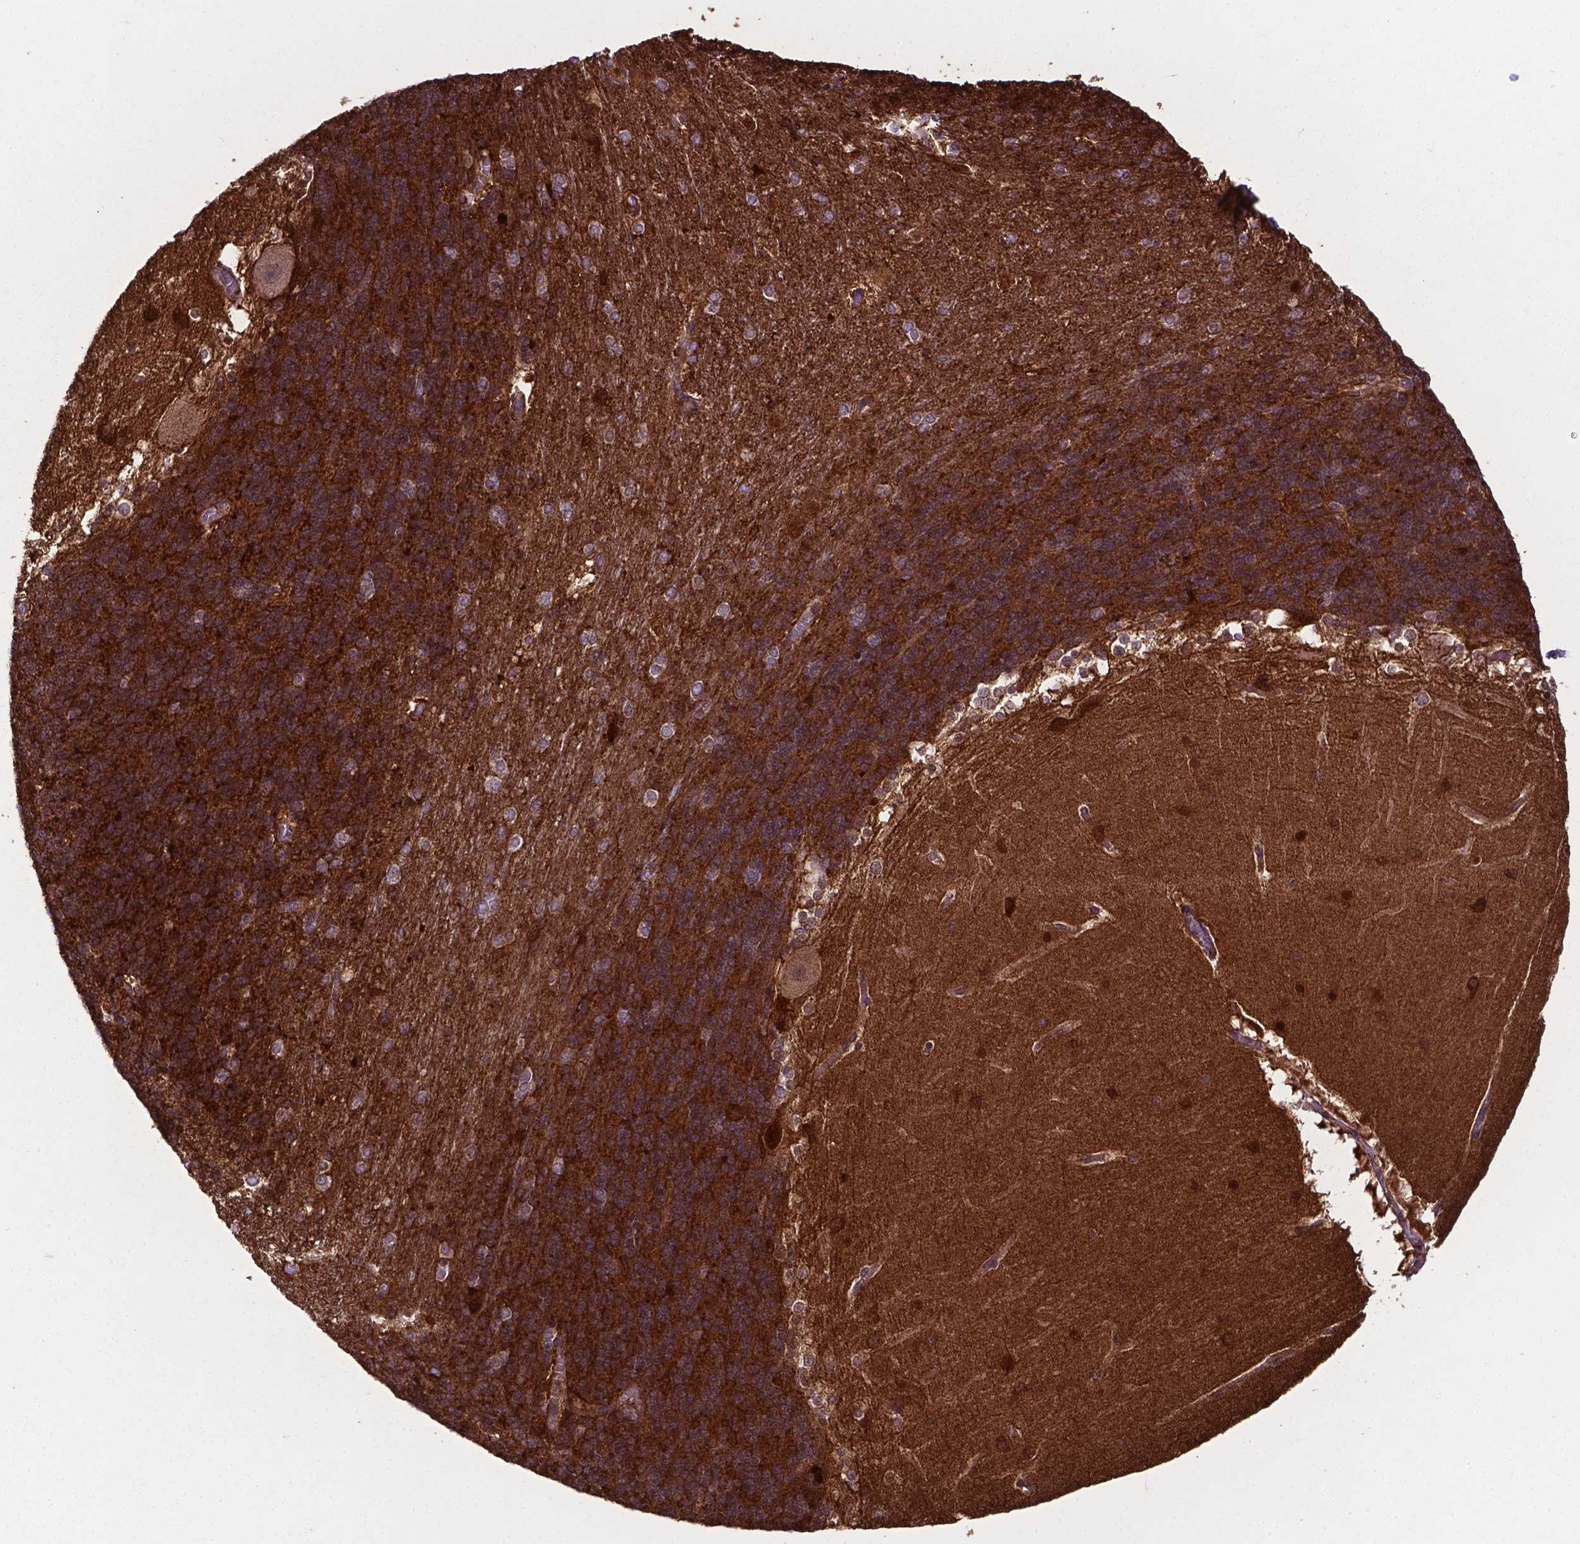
{"staining": {"intensity": "moderate", "quantity": "25%-75%", "location": "cytoplasmic/membranous"}, "tissue": "cerebellum", "cell_type": "Cells in granular layer", "image_type": "normal", "snomed": [{"axis": "morphology", "description": "Normal tissue, NOS"}, {"axis": "topography", "description": "Cerebellum"}], "caption": "Immunohistochemical staining of normal cerebellum exhibits moderate cytoplasmic/membranous protein positivity in approximately 25%-75% of cells in granular layer. The staining is performed using DAB (3,3'-diaminobenzidine) brown chromogen to label protein expression. The nuclei are counter-stained blue using hematoxylin.", "gene": "SMAD3", "patient": {"sex": "female", "age": 19}}